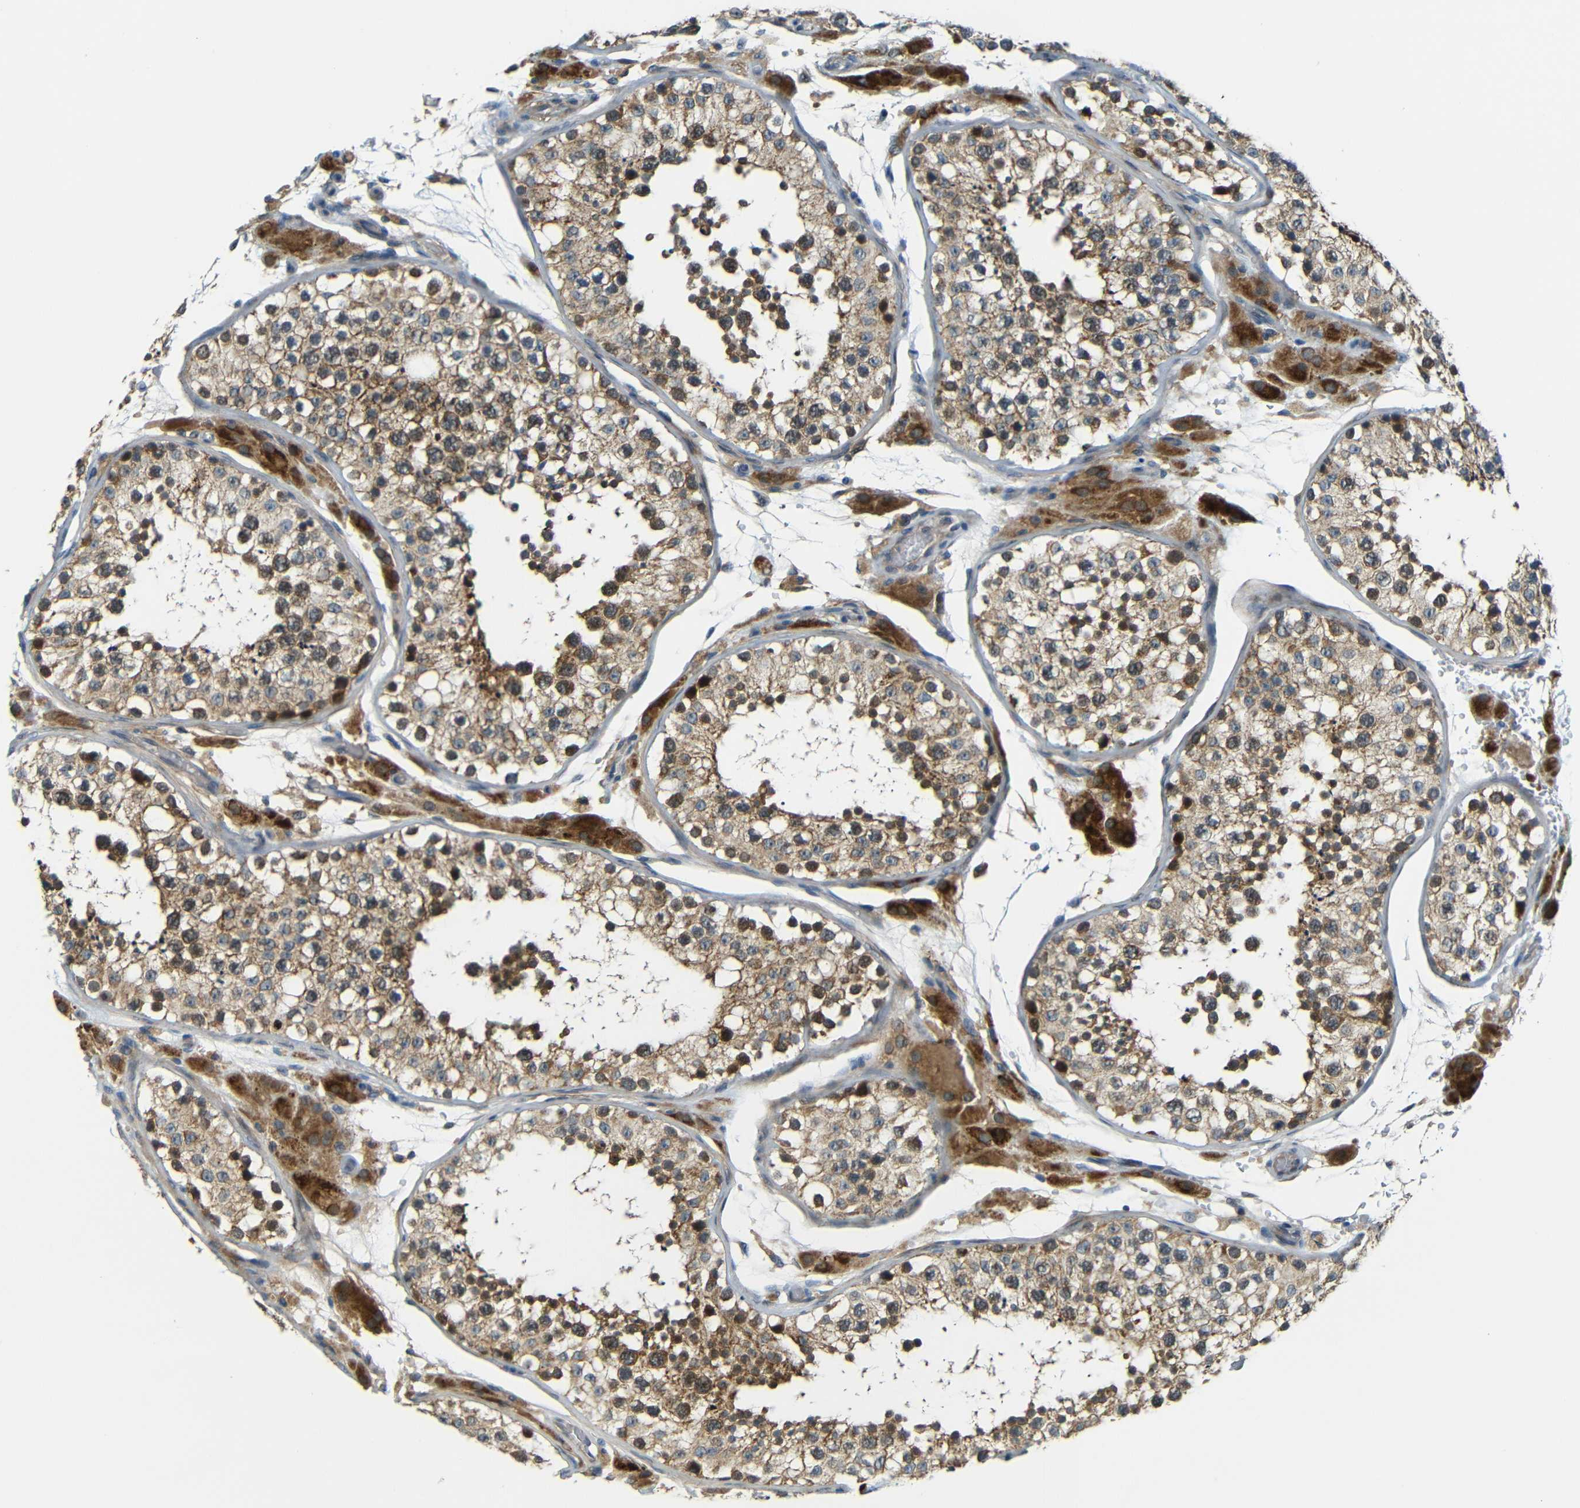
{"staining": {"intensity": "moderate", "quantity": ">75%", "location": "cytoplasmic/membranous"}, "tissue": "testis", "cell_type": "Cells in seminiferous ducts", "image_type": "normal", "snomed": [{"axis": "morphology", "description": "Normal tissue, NOS"}, {"axis": "topography", "description": "Testis"}, {"axis": "topography", "description": "Epididymis"}], "caption": "A histopathology image of testis stained for a protein shows moderate cytoplasmic/membranous brown staining in cells in seminiferous ducts.", "gene": "FNDC3A", "patient": {"sex": "male", "age": 26}}